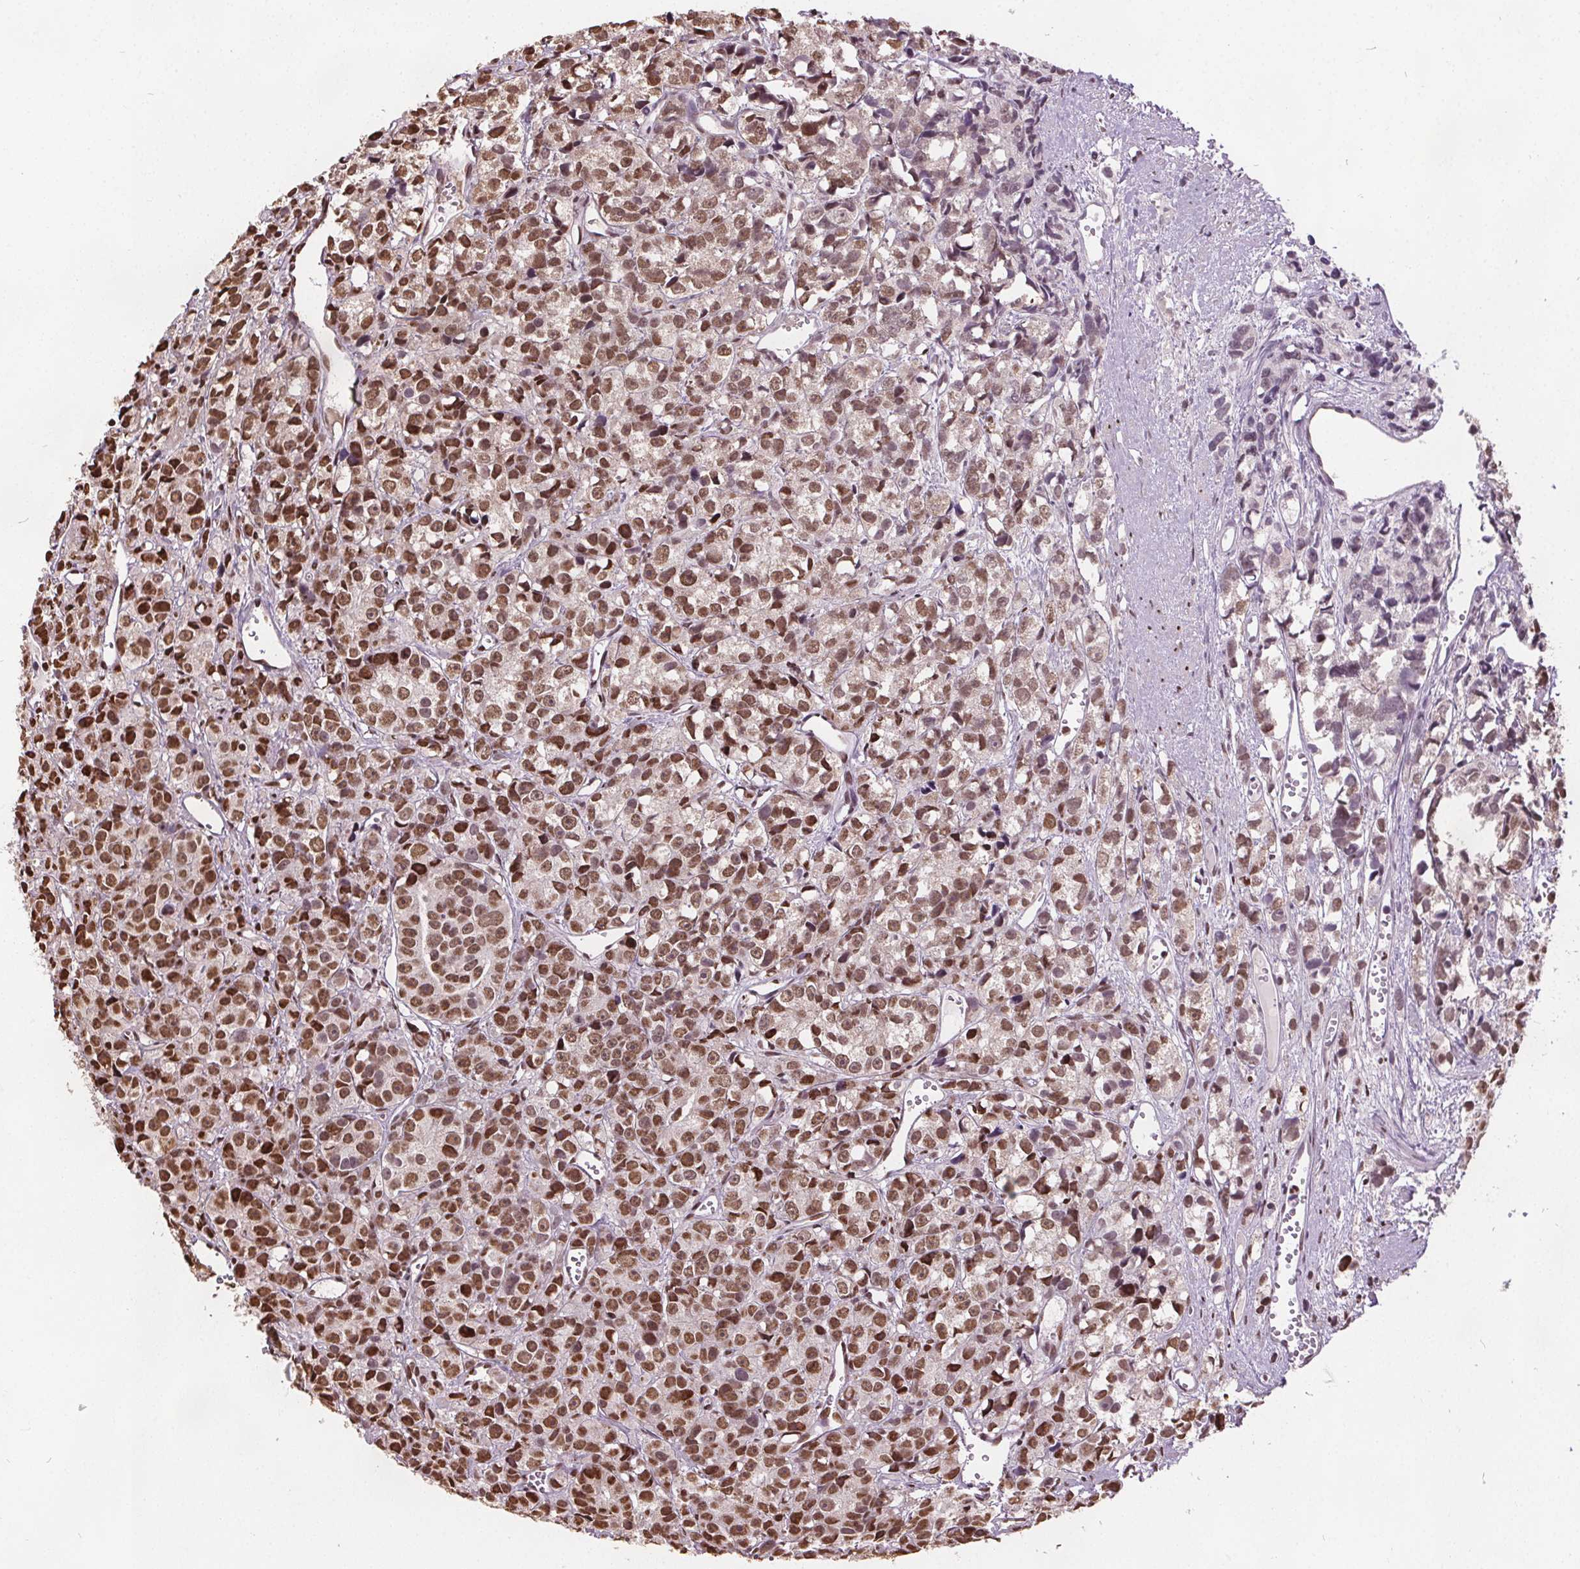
{"staining": {"intensity": "moderate", "quantity": "25%-75%", "location": "nuclear"}, "tissue": "prostate cancer", "cell_type": "Tumor cells", "image_type": "cancer", "snomed": [{"axis": "morphology", "description": "Adenocarcinoma, High grade"}, {"axis": "topography", "description": "Prostate"}], "caption": "This is an image of IHC staining of adenocarcinoma (high-grade) (prostate), which shows moderate staining in the nuclear of tumor cells.", "gene": "ISLR2", "patient": {"sex": "male", "age": 77}}